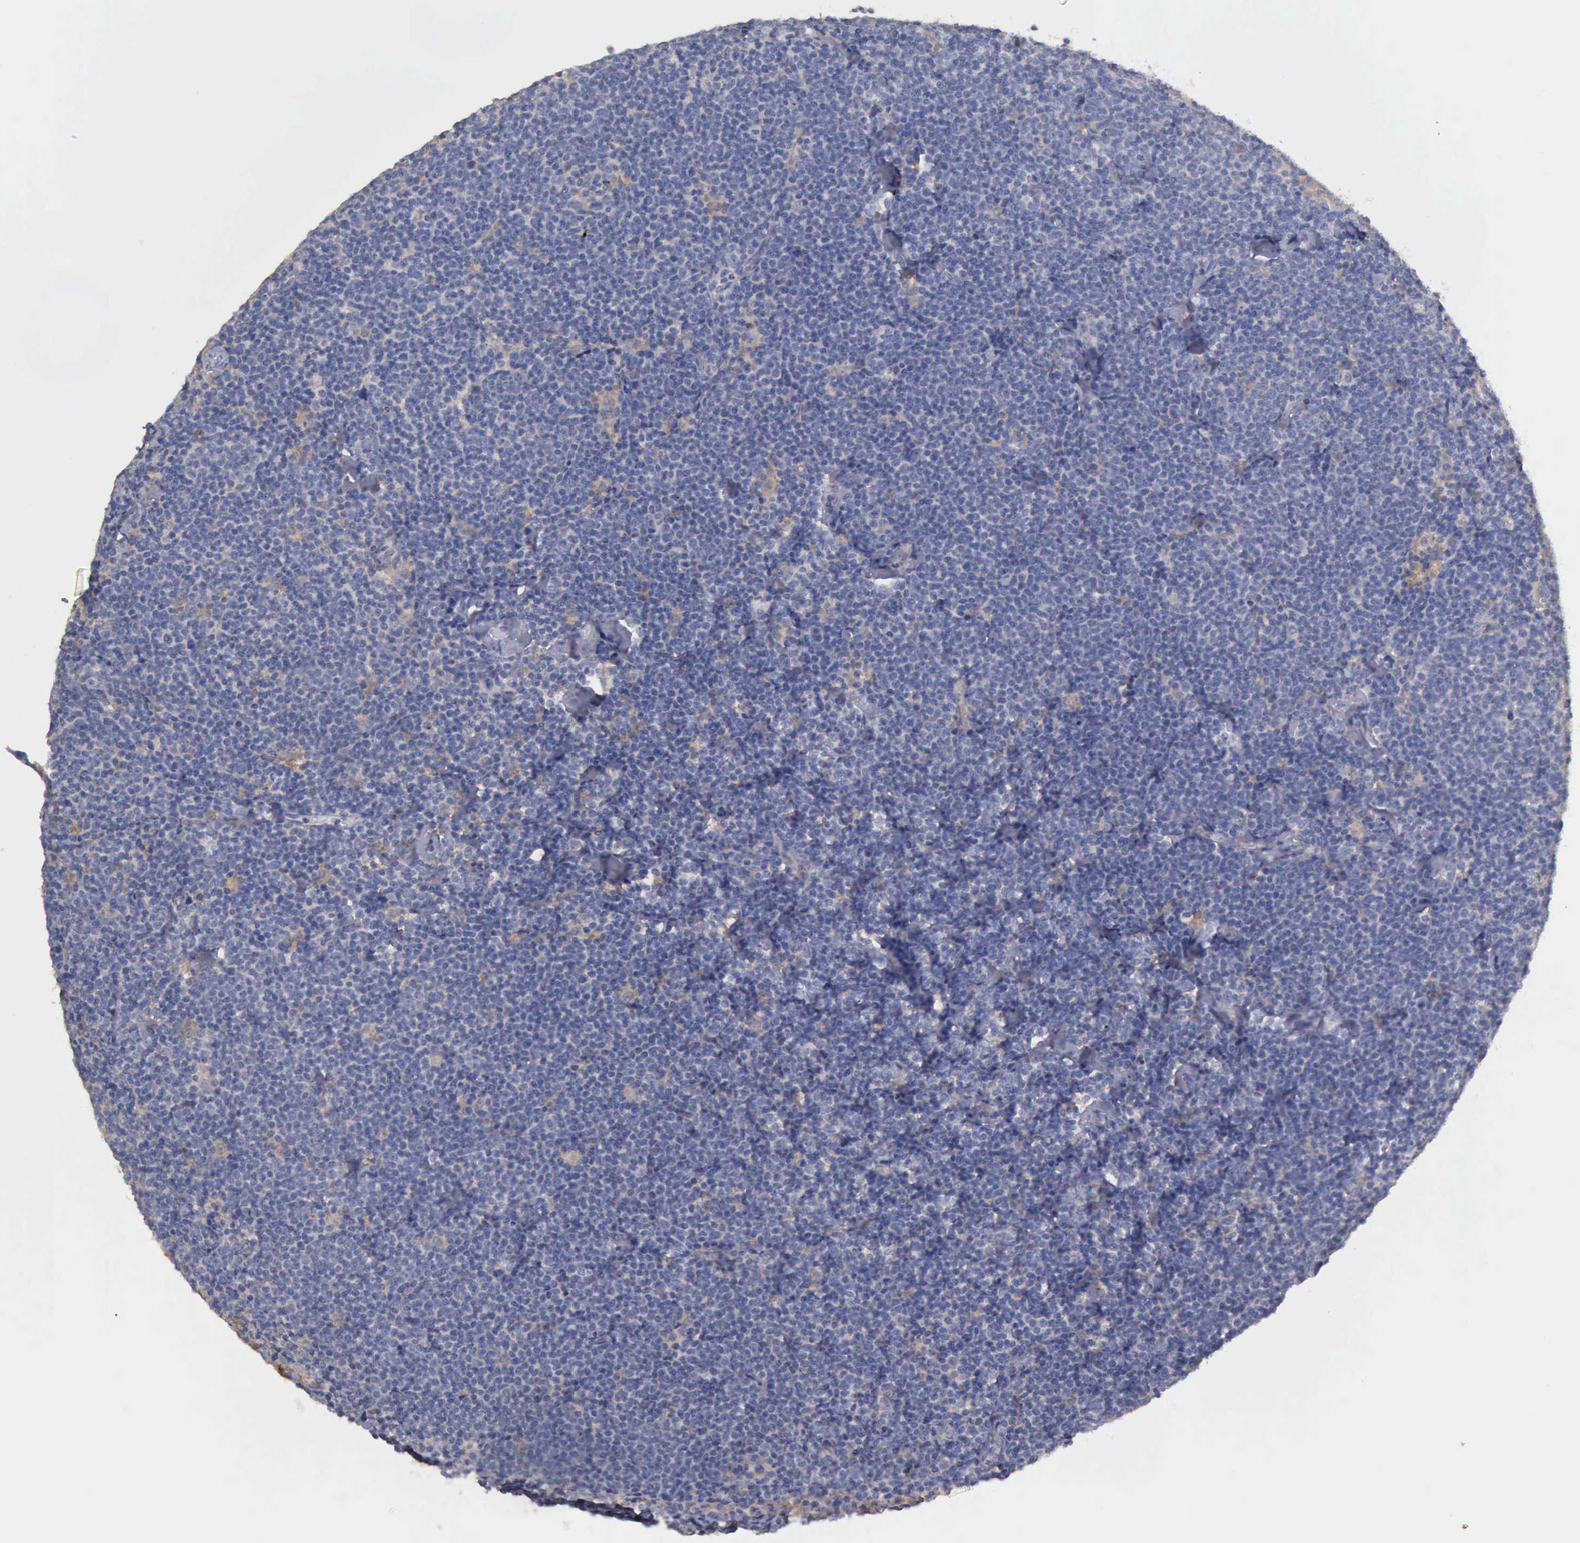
{"staining": {"intensity": "negative", "quantity": "none", "location": "none"}, "tissue": "lymphoma", "cell_type": "Tumor cells", "image_type": "cancer", "snomed": [{"axis": "morphology", "description": "Malignant lymphoma, non-Hodgkin's type, Low grade"}, {"axis": "topography", "description": "Lymph node"}], "caption": "Image shows no protein expression in tumor cells of malignant lymphoma, non-Hodgkin's type (low-grade) tissue.", "gene": "PHKA1", "patient": {"sex": "male", "age": 65}}